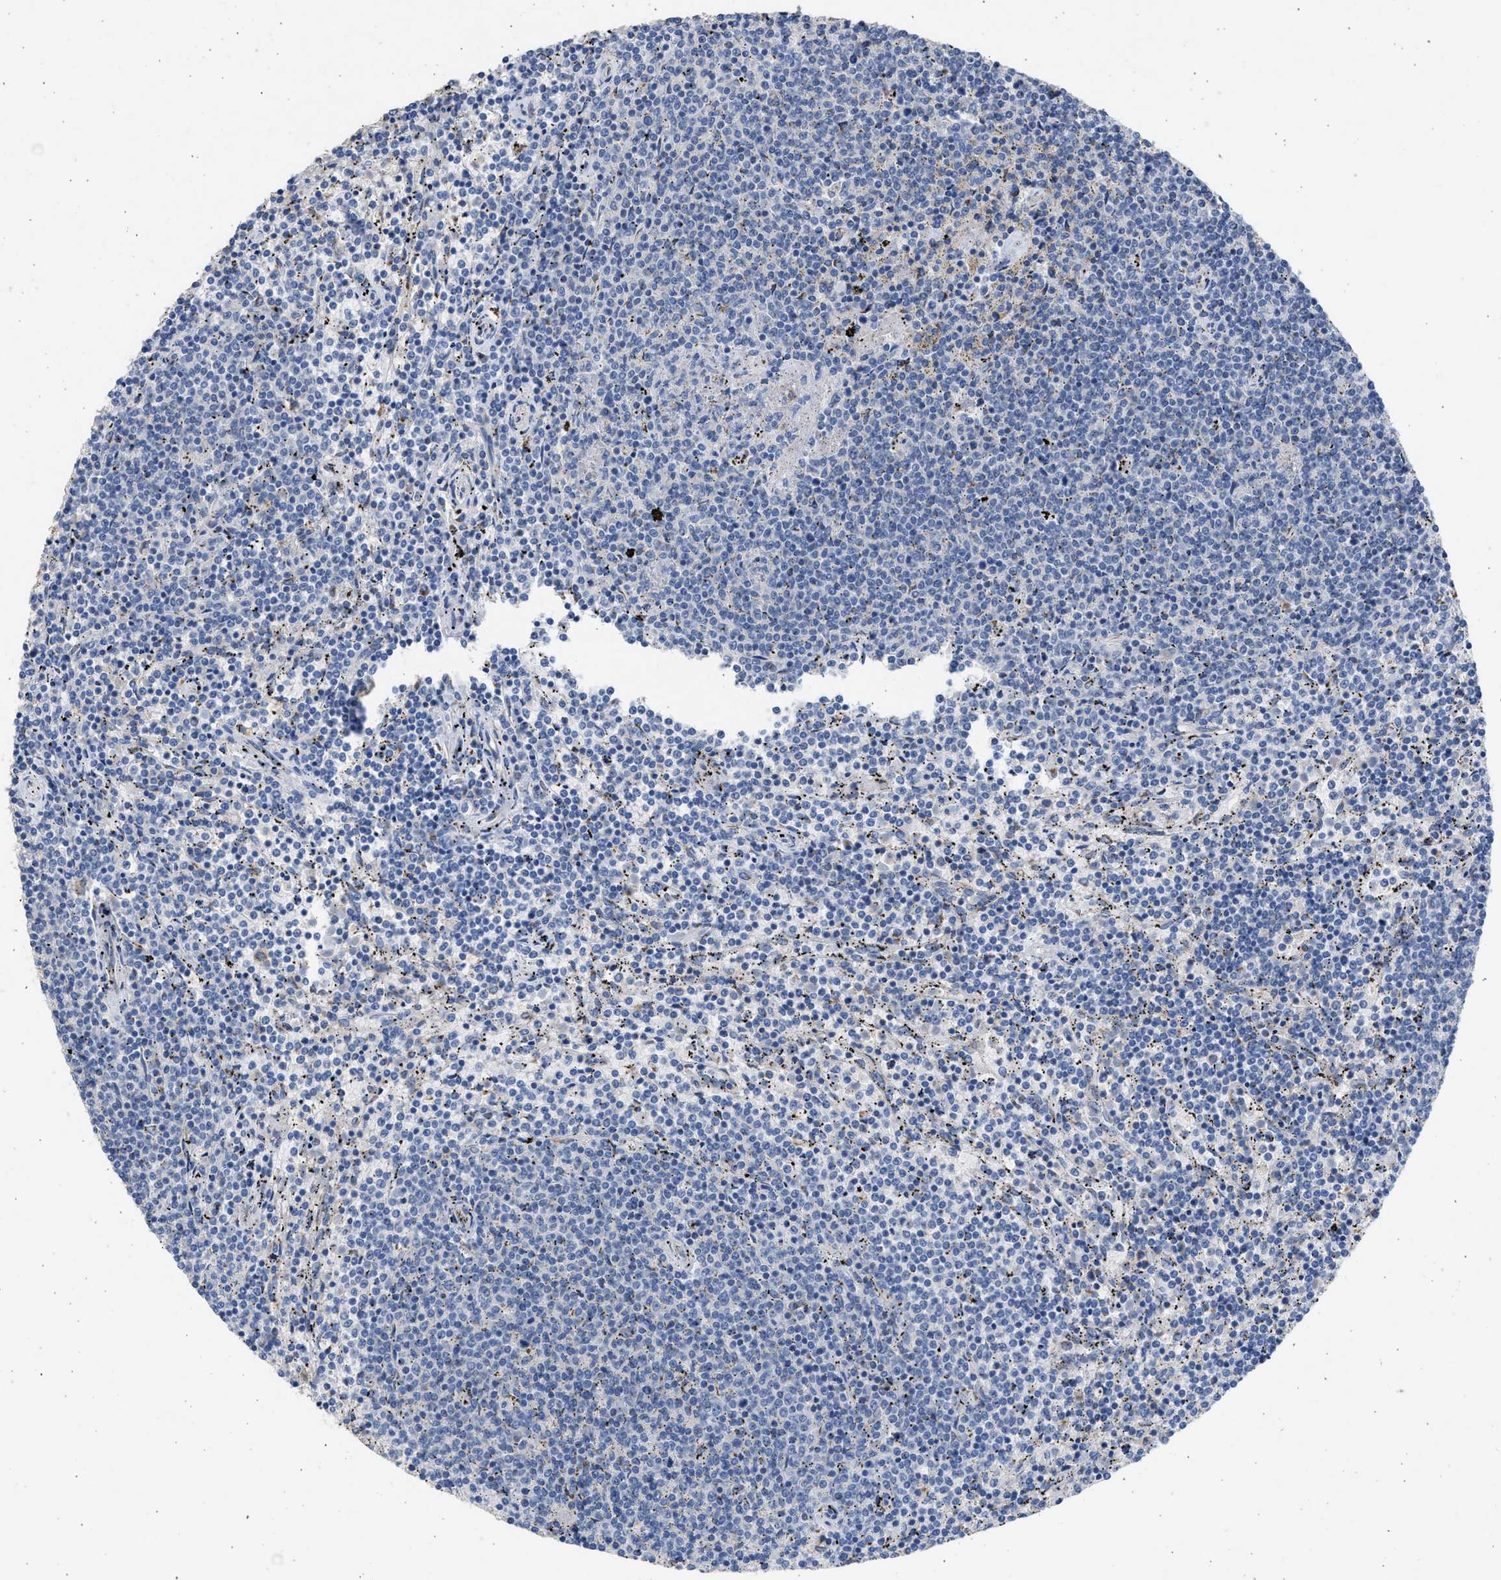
{"staining": {"intensity": "negative", "quantity": "none", "location": "none"}, "tissue": "lymphoma", "cell_type": "Tumor cells", "image_type": "cancer", "snomed": [{"axis": "morphology", "description": "Malignant lymphoma, non-Hodgkin's type, Low grade"}, {"axis": "topography", "description": "Spleen"}], "caption": "The image displays no significant expression in tumor cells of lymphoma. Brightfield microscopy of immunohistochemistry (IHC) stained with DAB (3,3'-diaminobenzidine) (brown) and hematoxylin (blue), captured at high magnification.", "gene": "IPO8", "patient": {"sex": "female", "age": 50}}